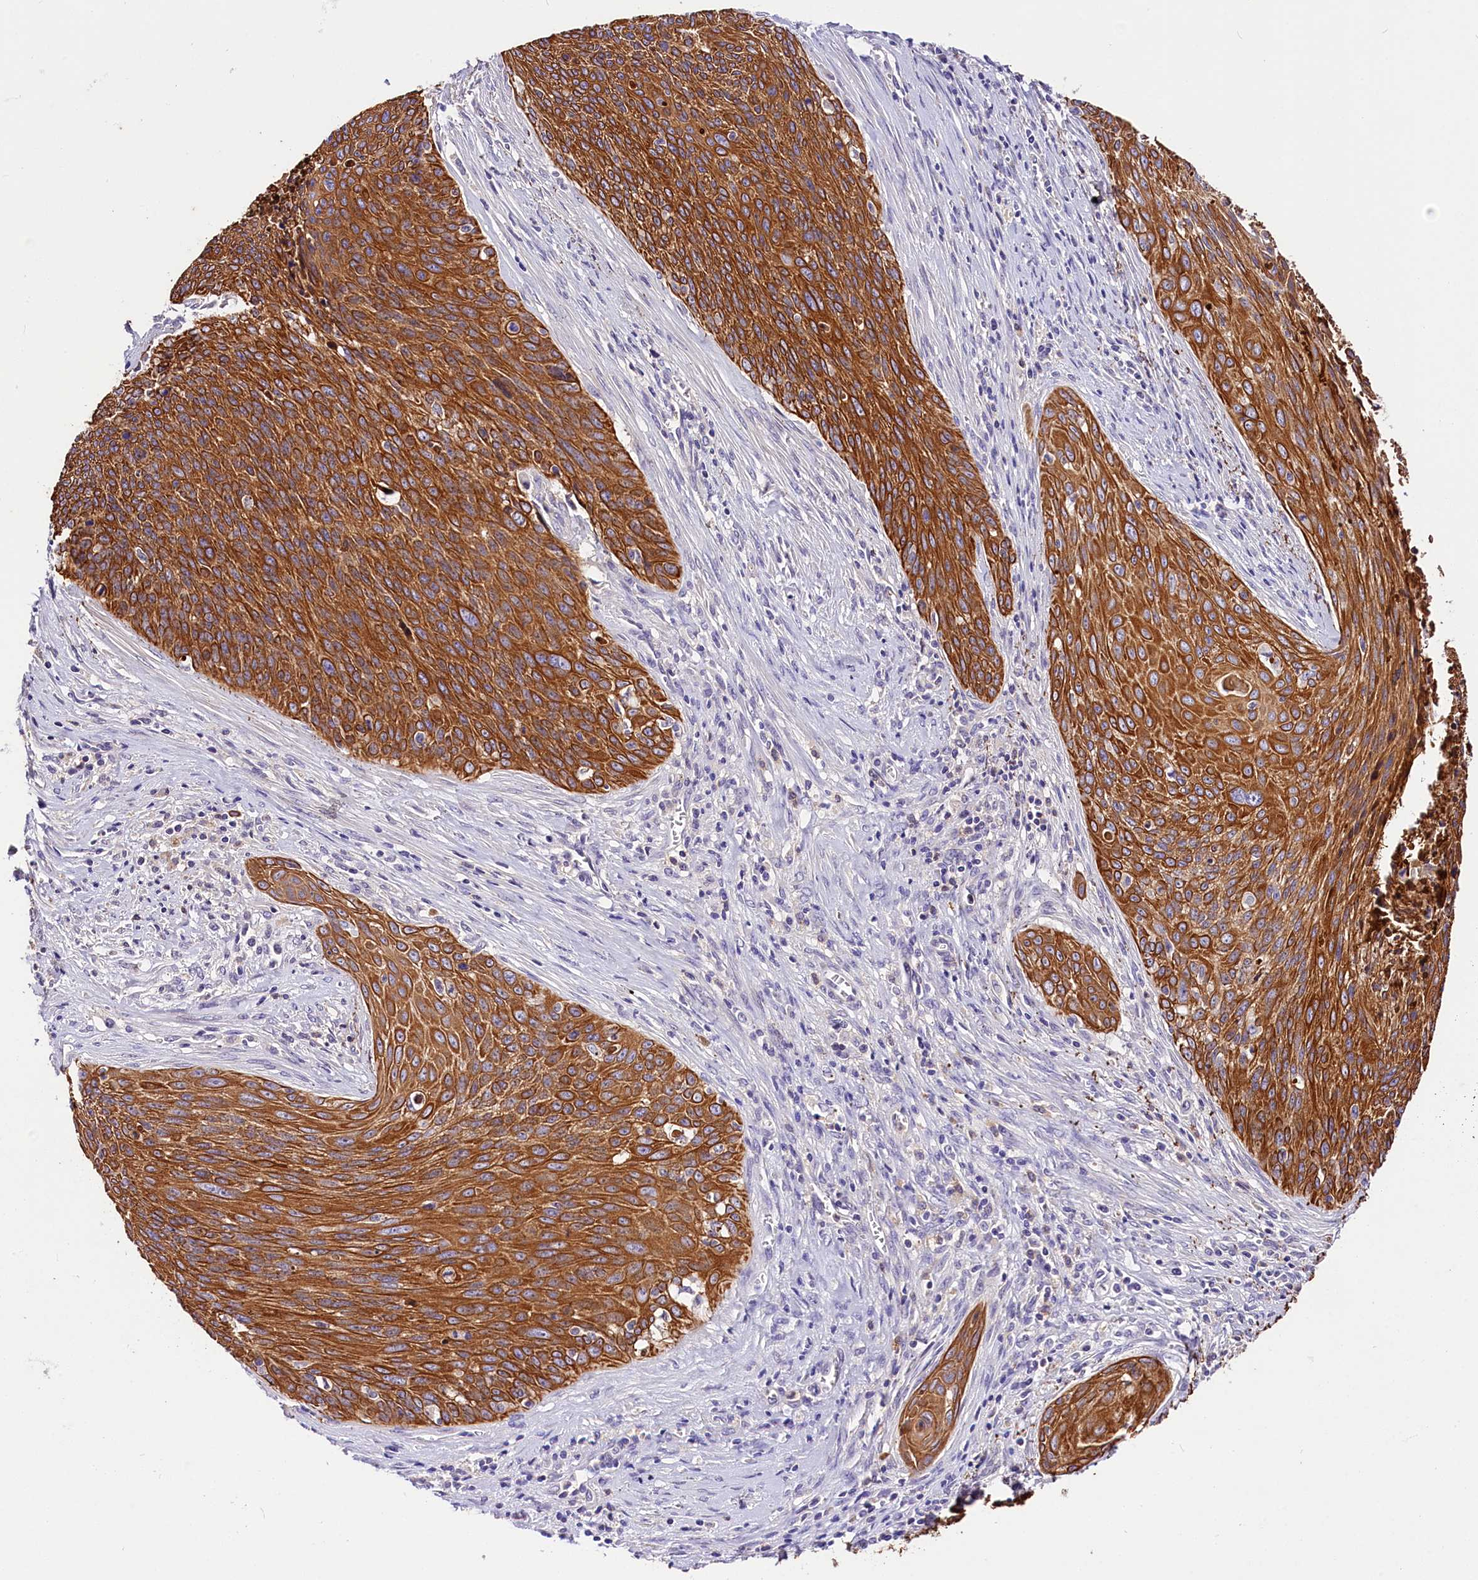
{"staining": {"intensity": "strong", "quantity": ">75%", "location": "cytoplasmic/membranous"}, "tissue": "cervical cancer", "cell_type": "Tumor cells", "image_type": "cancer", "snomed": [{"axis": "morphology", "description": "Squamous cell carcinoma, NOS"}, {"axis": "topography", "description": "Cervix"}], "caption": "Cervical cancer was stained to show a protein in brown. There is high levels of strong cytoplasmic/membranous staining in about >75% of tumor cells.", "gene": "ARMC6", "patient": {"sex": "female", "age": 55}}